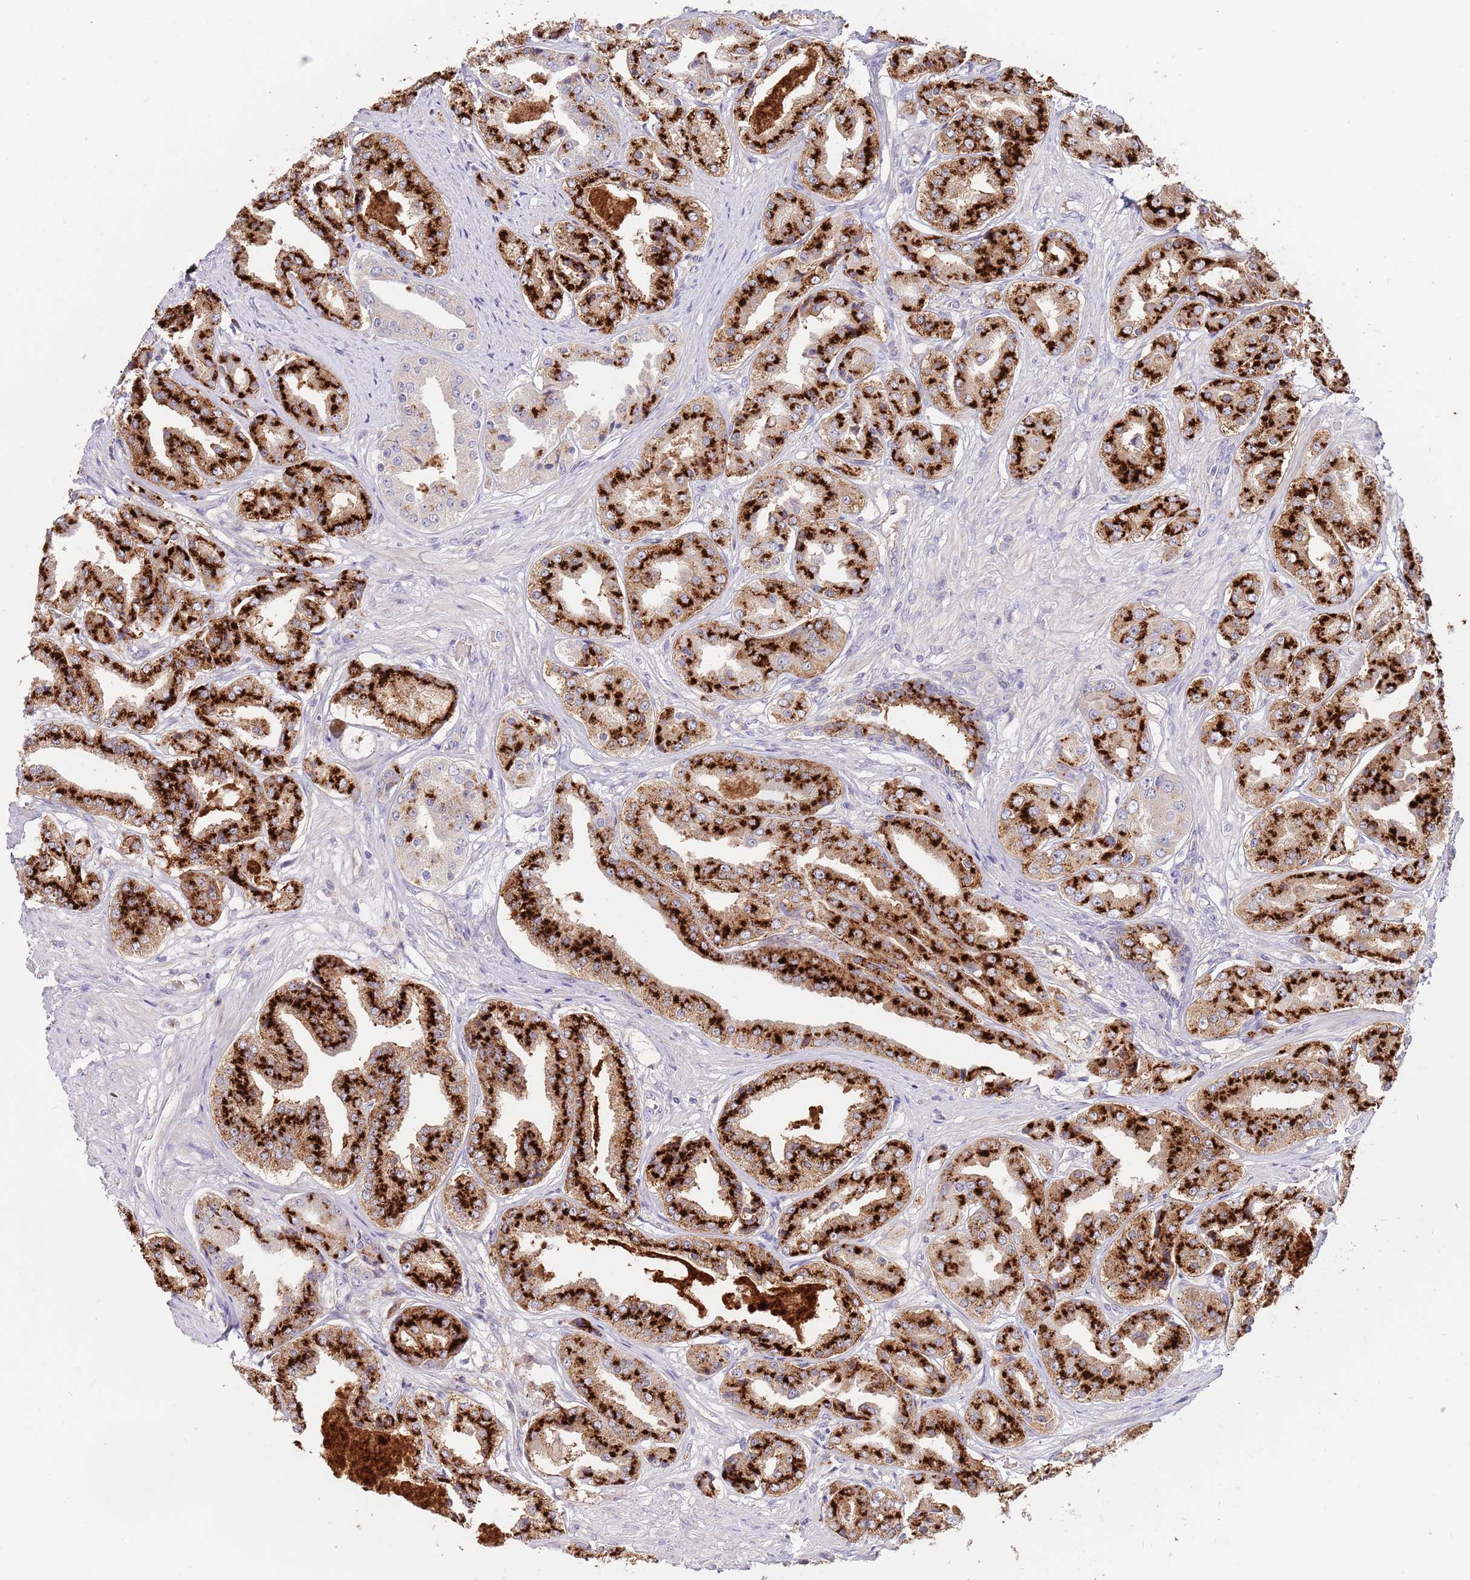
{"staining": {"intensity": "strong", "quantity": ">75%", "location": "cytoplasmic/membranous"}, "tissue": "prostate cancer", "cell_type": "Tumor cells", "image_type": "cancer", "snomed": [{"axis": "morphology", "description": "Adenocarcinoma, High grade"}, {"axis": "topography", "description": "Prostate"}], "caption": "IHC (DAB (3,3'-diaminobenzidine)) staining of human prostate cancer (high-grade adenocarcinoma) reveals strong cytoplasmic/membranous protein expression in approximately >75% of tumor cells. (Stains: DAB in brown, nuclei in blue, Microscopy: brightfield microscopy at high magnification).", "gene": "BORCS5", "patient": {"sex": "male", "age": 63}}